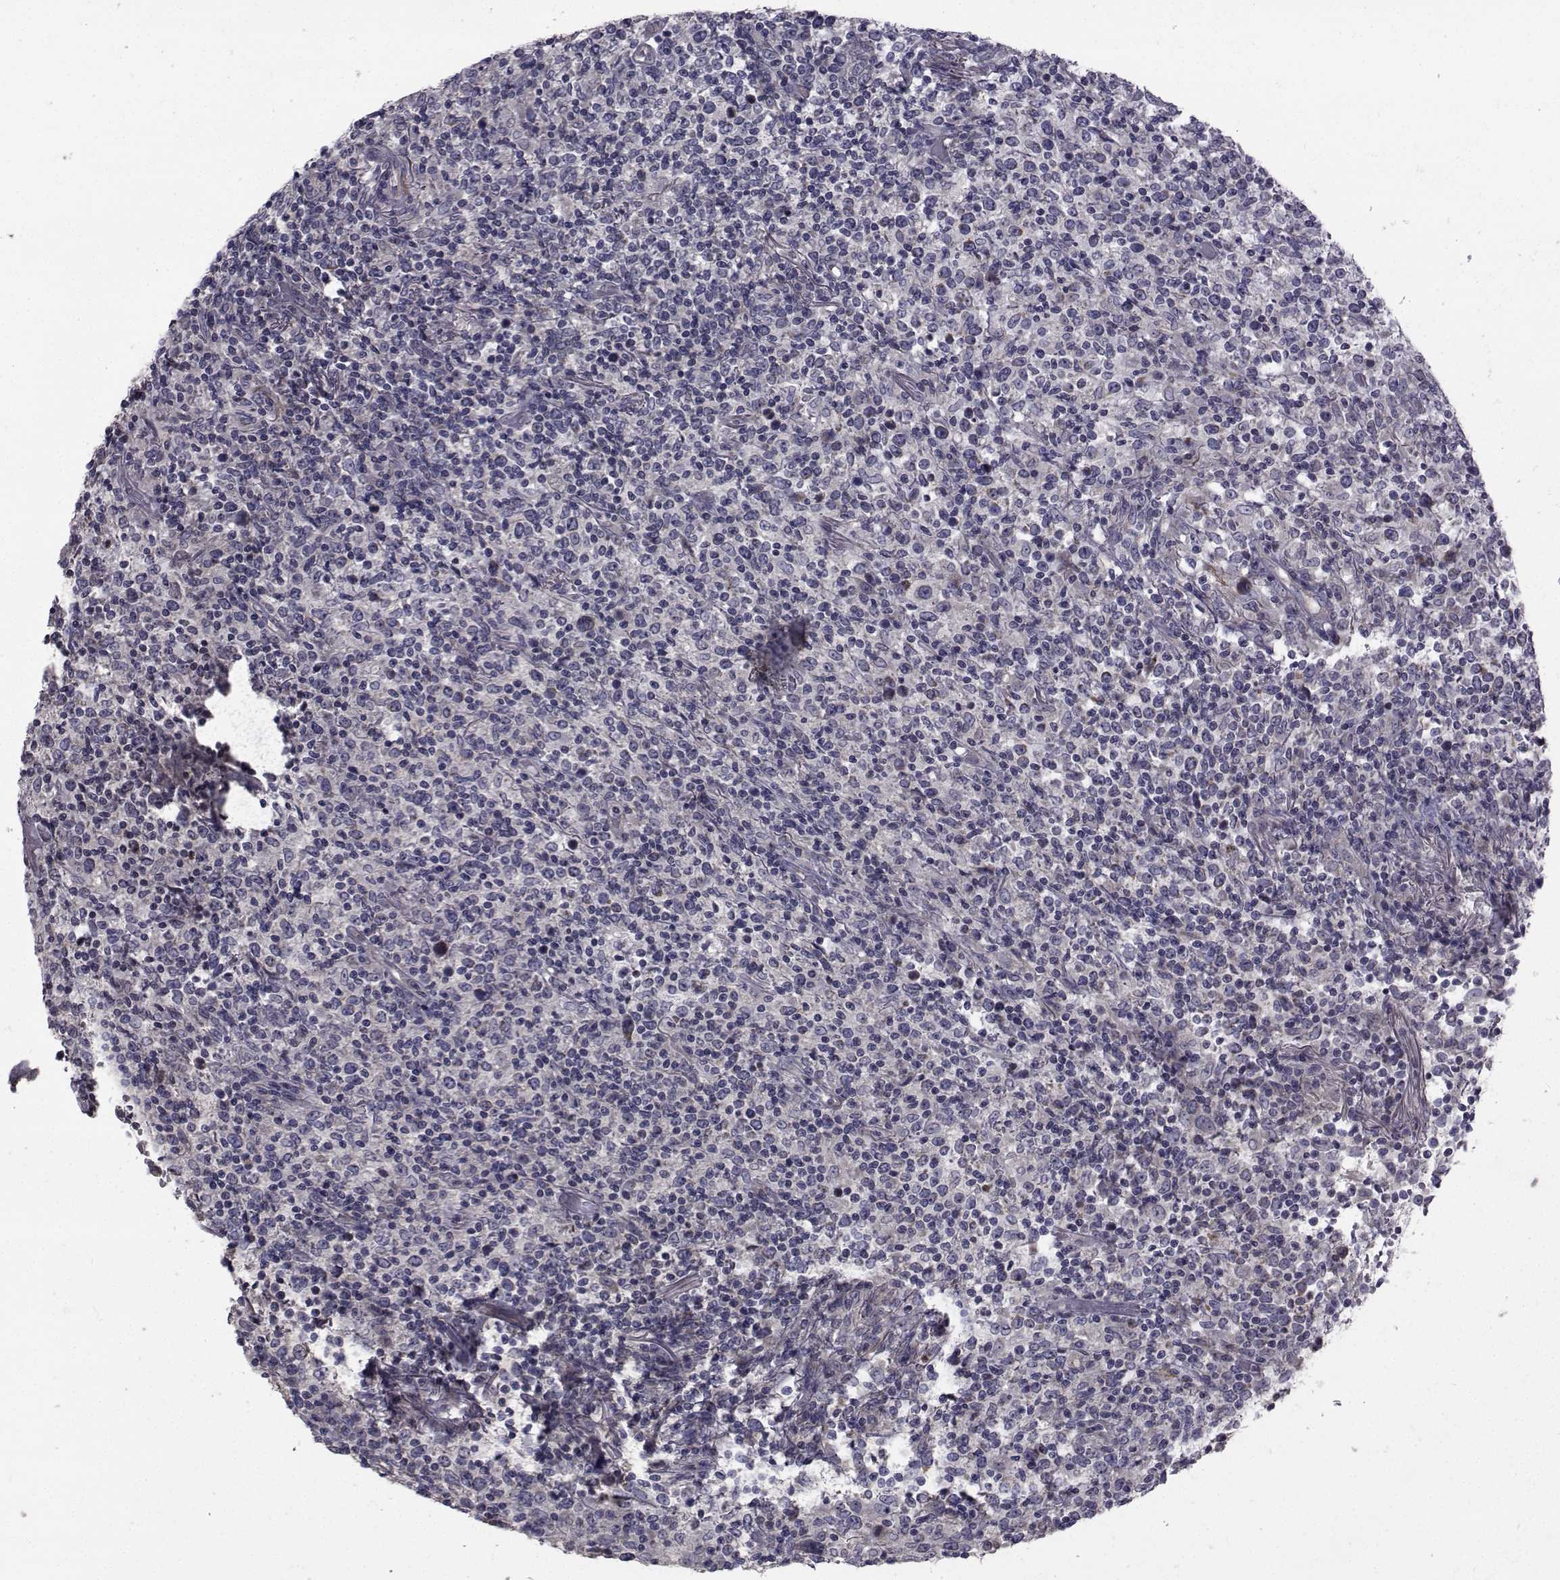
{"staining": {"intensity": "negative", "quantity": "none", "location": "none"}, "tissue": "lymphoma", "cell_type": "Tumor cells", "image_type": "cancer", "snomed": [{"axis": "morphology", "description": "Malignant lymphoma, non-Hodgkin's type, High grade"}, {"axis": "topography", "description": "Lung"}], "caption": "Tumor cells show no significant protein expression in high-grade malignant lymphoma, non-Hodgkin's type.", "gene": "CFAP74", "patient": {"sex": "male", "age": 79}}